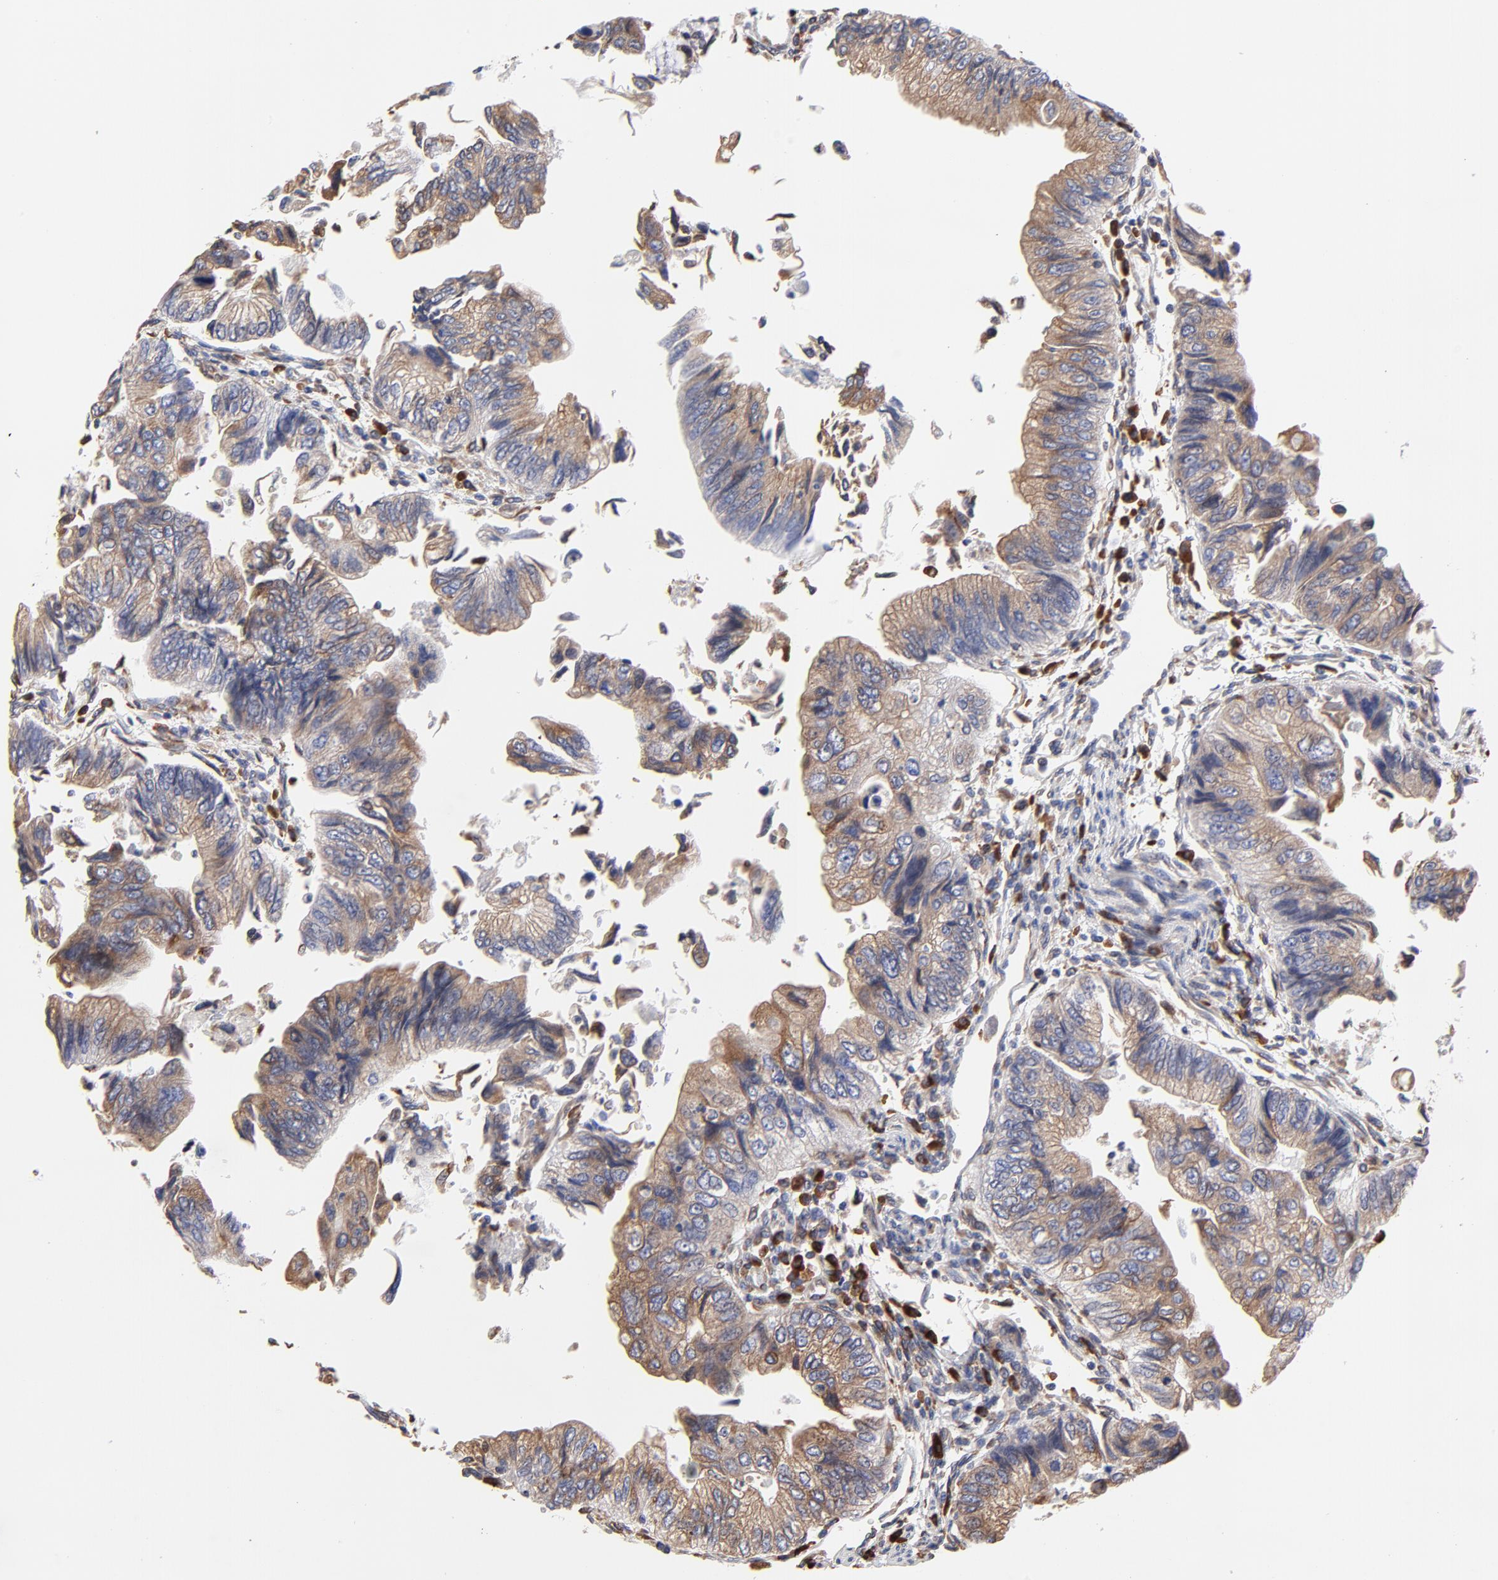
{"staining": {"intensity": "weak", "quantity": ">75%", "location": "cytoplasmic/membranous"}, "tissue": "colorectal cancer", "cell_type": "Tumor cells", "image_type": "cancer", "snomed": [{"axis": "morphology", "description": "Adenocarcinoma, NOS"}, {"axis": "topography", "description": "Colon"}], "caption": "IHC micrograph of human colorectal adenocarcinoma stained for a protein (brown), which displays low levels of weak cytoplasmic/membranous positivity in about >75% of tumor cells.", "gene": "LMAN1", "patient": {"sex": "female", "age": 11}}